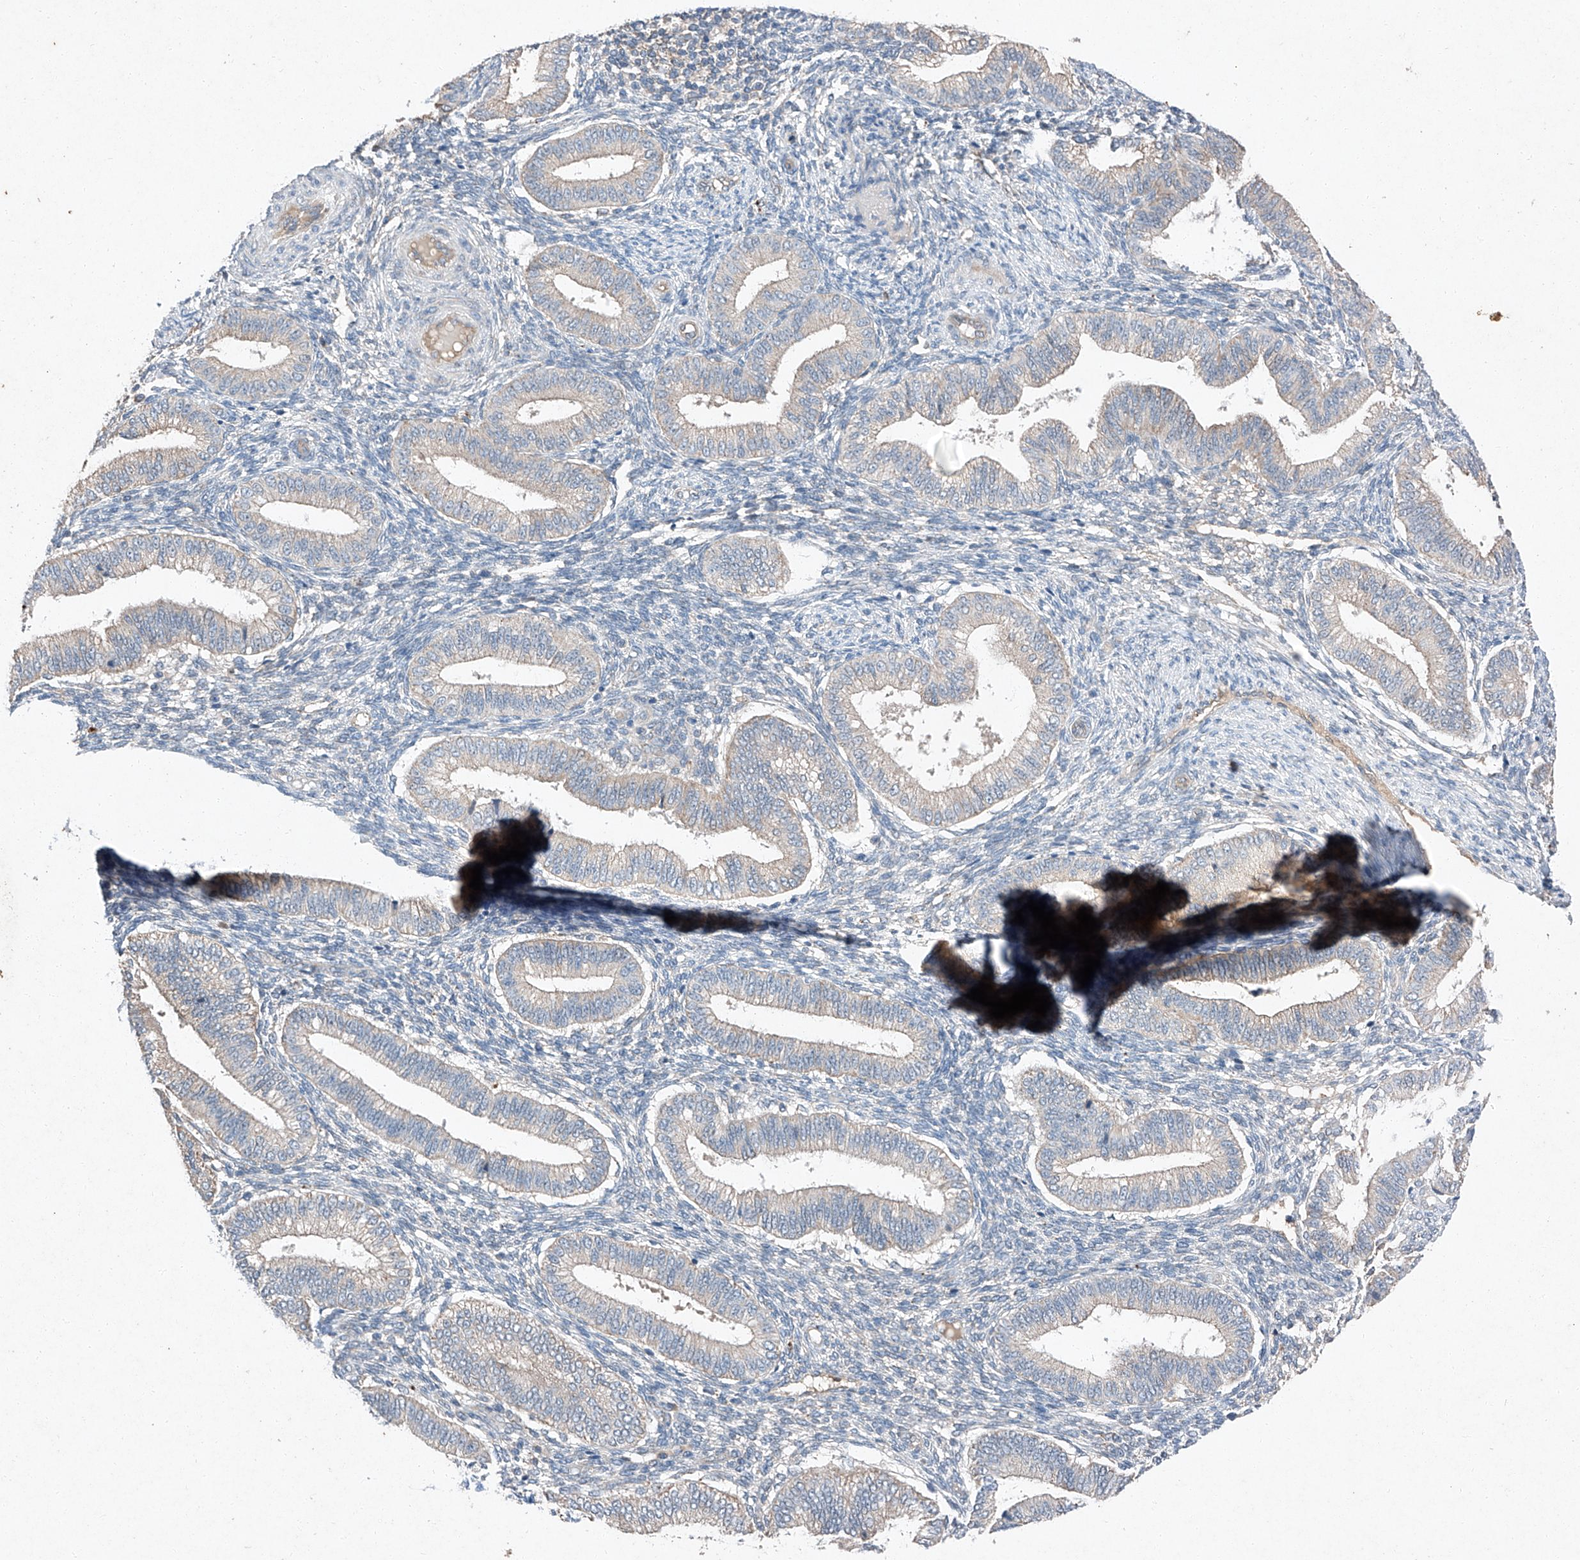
{"staining": {"intensity": "negative", "quantity": "none", "location": "none"}, "tissue": "endometrium", "cell_type": "Cells in endometrial stroma", "image_type": "normal", "snomed": [{"axis": "morphology", "description": "Normal tissue, NOS"}, {"axis": "topography", "description": "Endometrium"}], "caption": "IHC histopathology image of unremarkable endometrium: human endometrium stained with DAB exhibits no significant protein positivity in cells in endometrial stroma. The staining is performed using DAB (3,3'-diaminobenzidine) brown chromogen with nuclei counter-stained in using hematoxylin.", "gene": "RUSC1", "patient": {"sex": "female", "age": 39}}